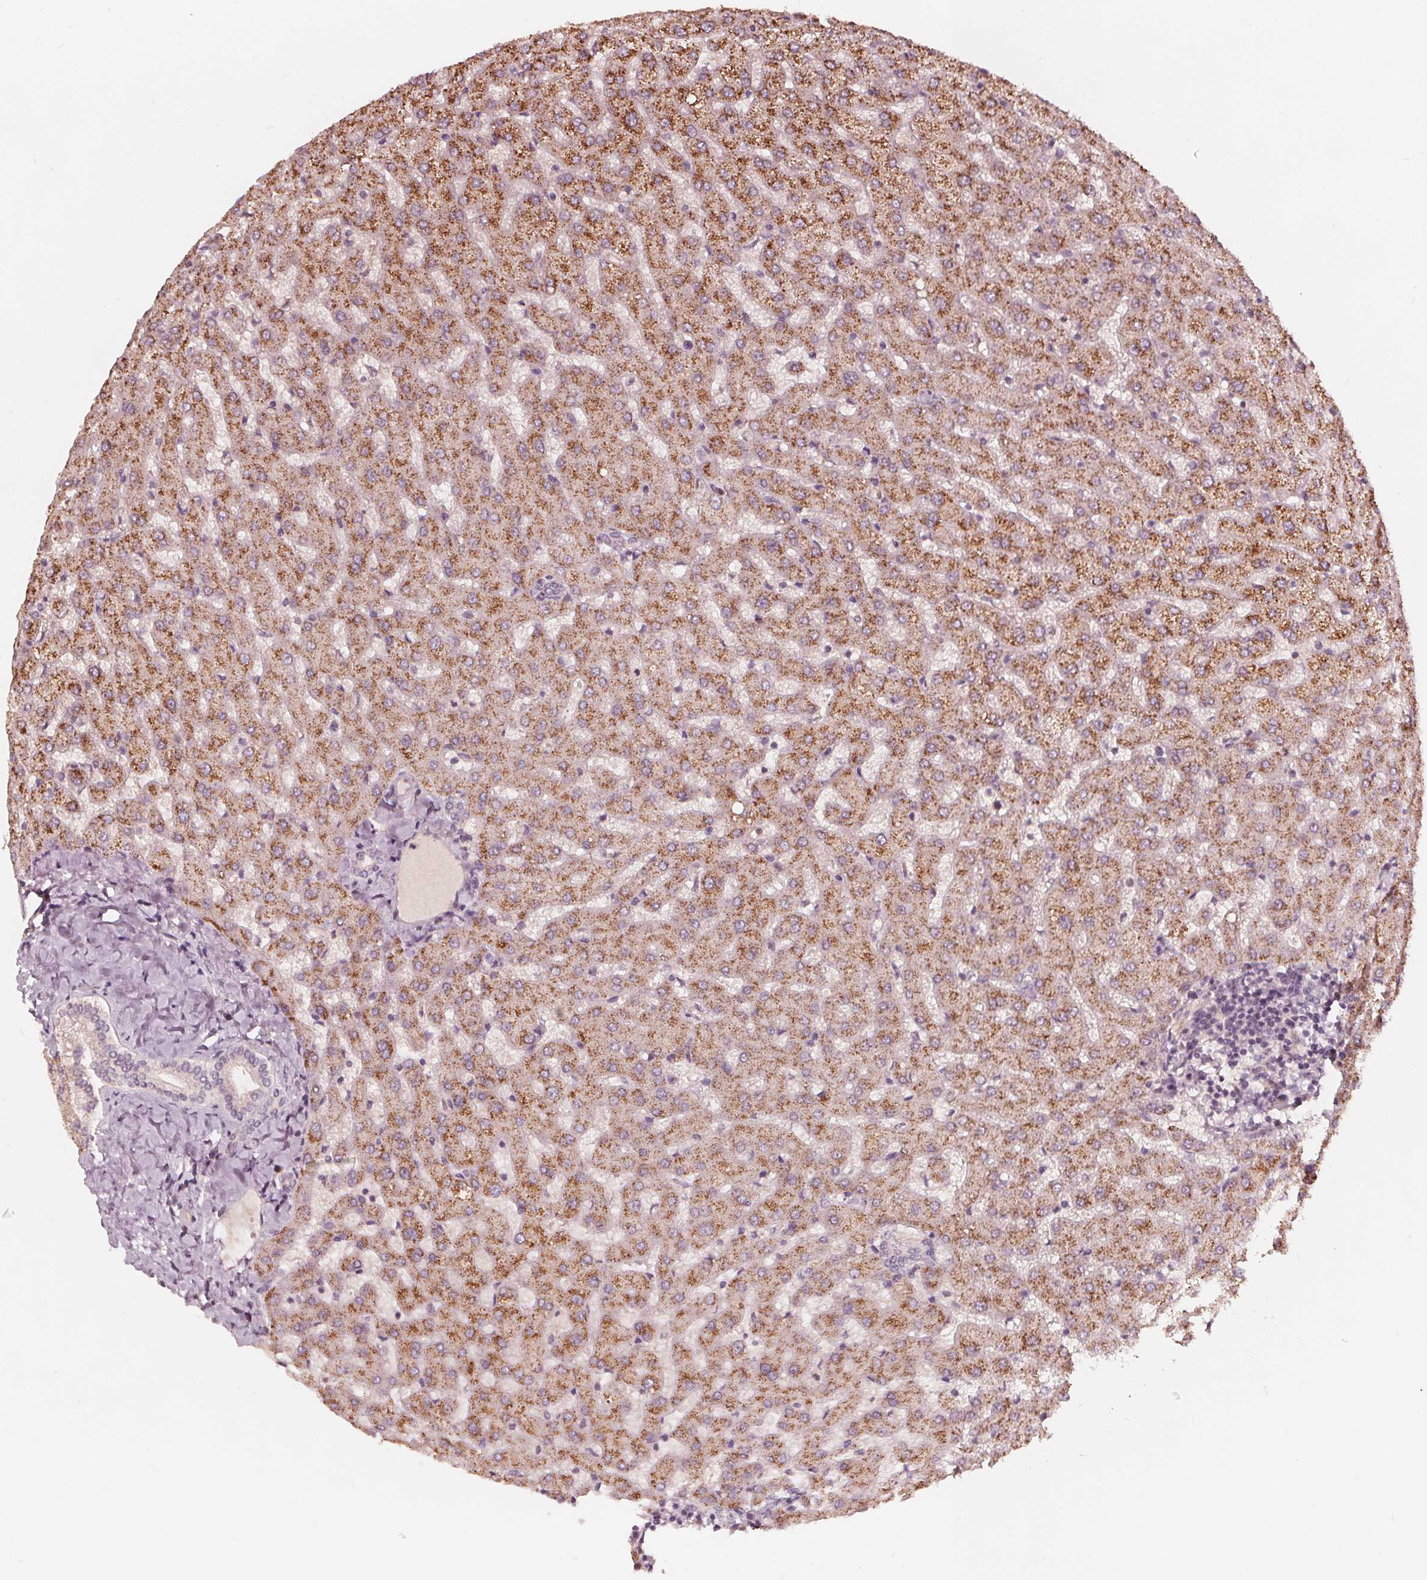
{"staining": {"intensity": "negative", "quantity": "none", "location": "none"}, "tissue": "liver", "cell_type": "Cholangiocytes", "image_type": "normal", "snomed": [{"axis": "morphology", "description": "Normal tissue, NOS"}, {"axis": "topography", "description": "Liver"}], "caption": "A high-resolution image shows immunohistochemistry staining of normal liver, which exhibits no significant positivity in cholangiocytes. (Stains: DAB (3,3'-diaminobenzidine) IHC with hematoxylin counter stain, Microscopy: brightfield microscopy at high magnification).", "gene": "NPC1L1", "patient": {"sex": "female", "age": 50}}